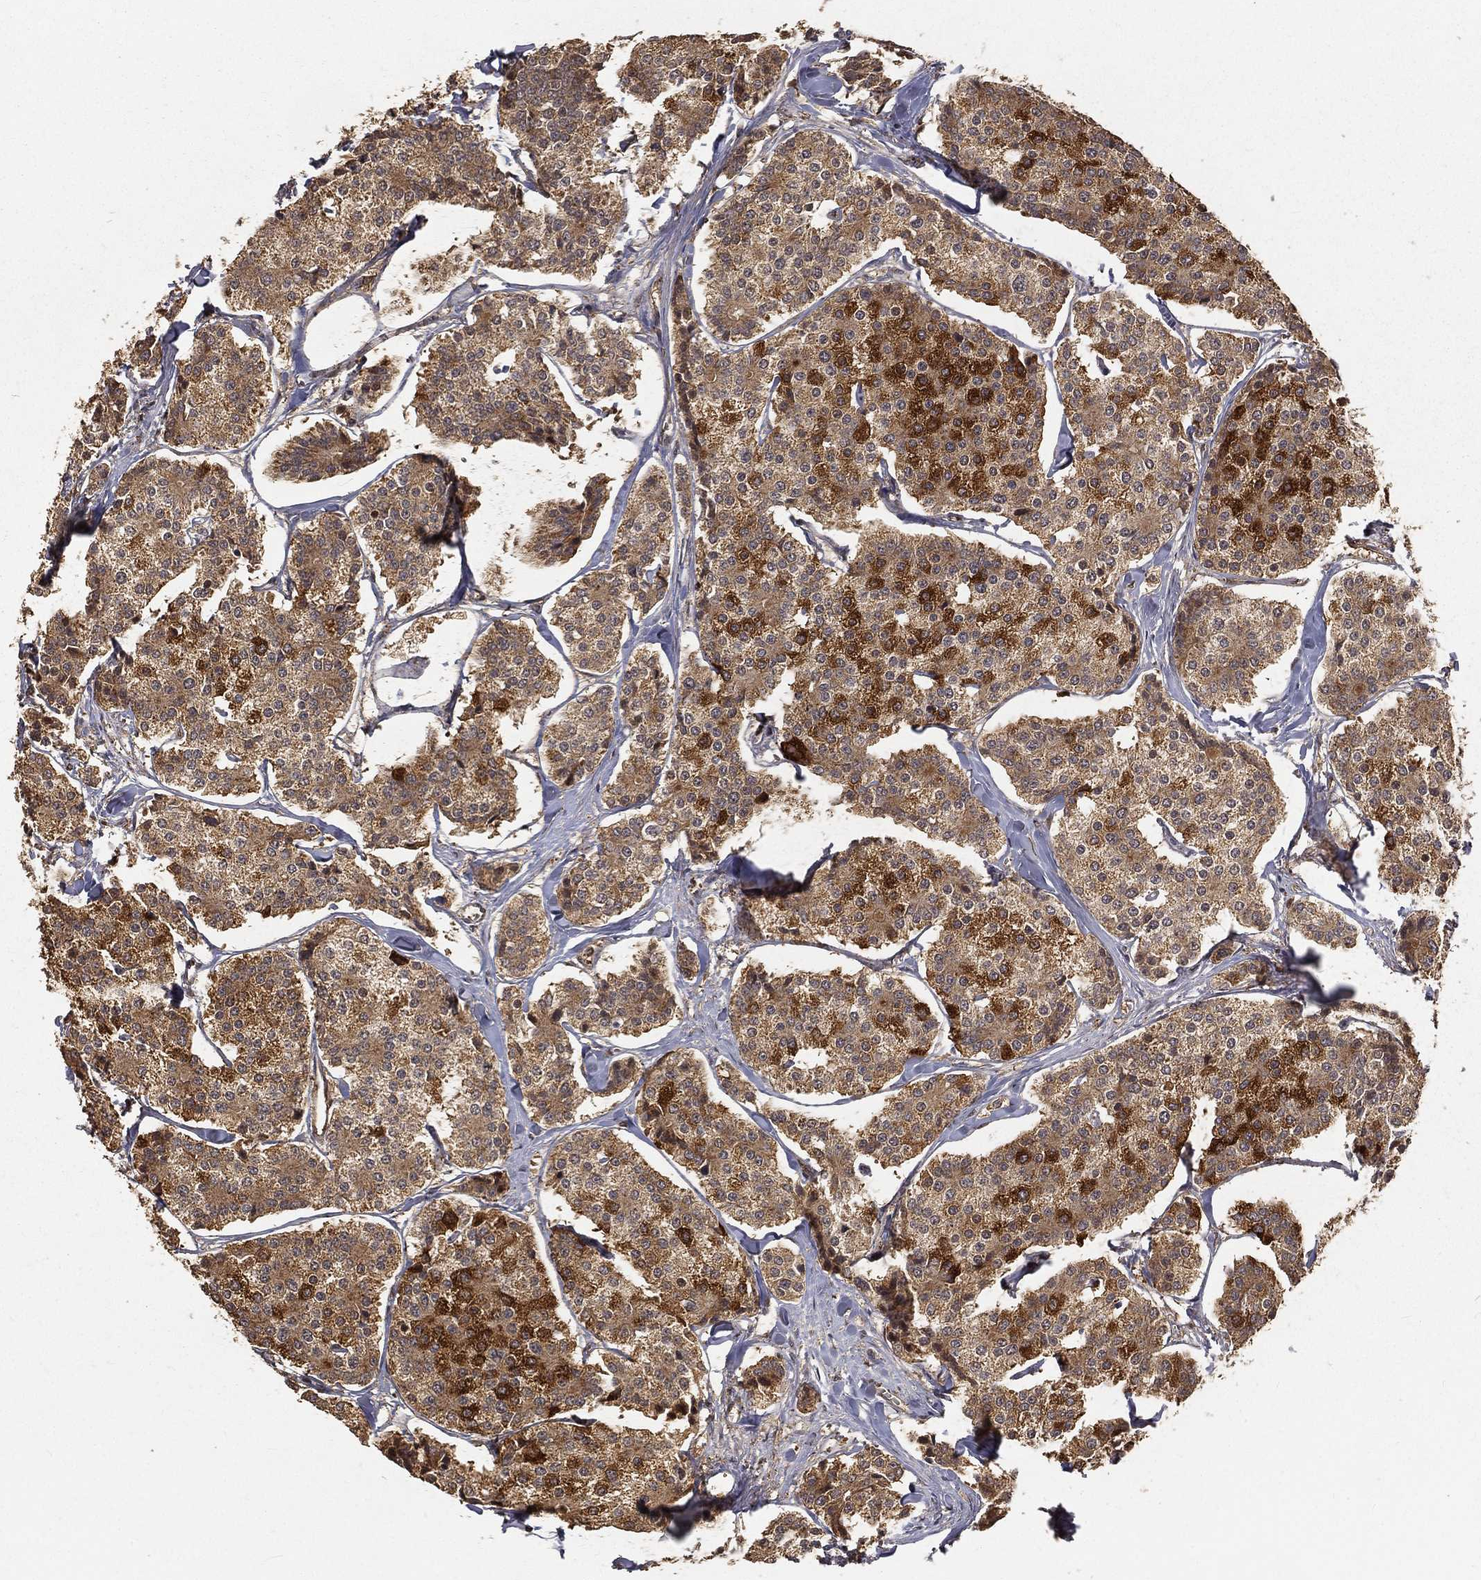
{"staining": {"intensity": "strong", "quantity": "<25%", "location": "cytoplasmic/membranous"}, "tissue": "carcinoid", "cell_type": "Tumor cells", "image_type": "cancer", "snomed": [{"axis": "morphology", "description": "Carcinoid, malignant, NOS"}, {"axis": "topography", "description": "Small intestine"}], "caption": "Carcinoid stained with immunohistochemistry (IHC) reveals strong cytoplasmic/membranous staining in approximately <25% of tumor cells.", "gene": "MAPK1", "patient": {"sex": "female", "age": 65}}